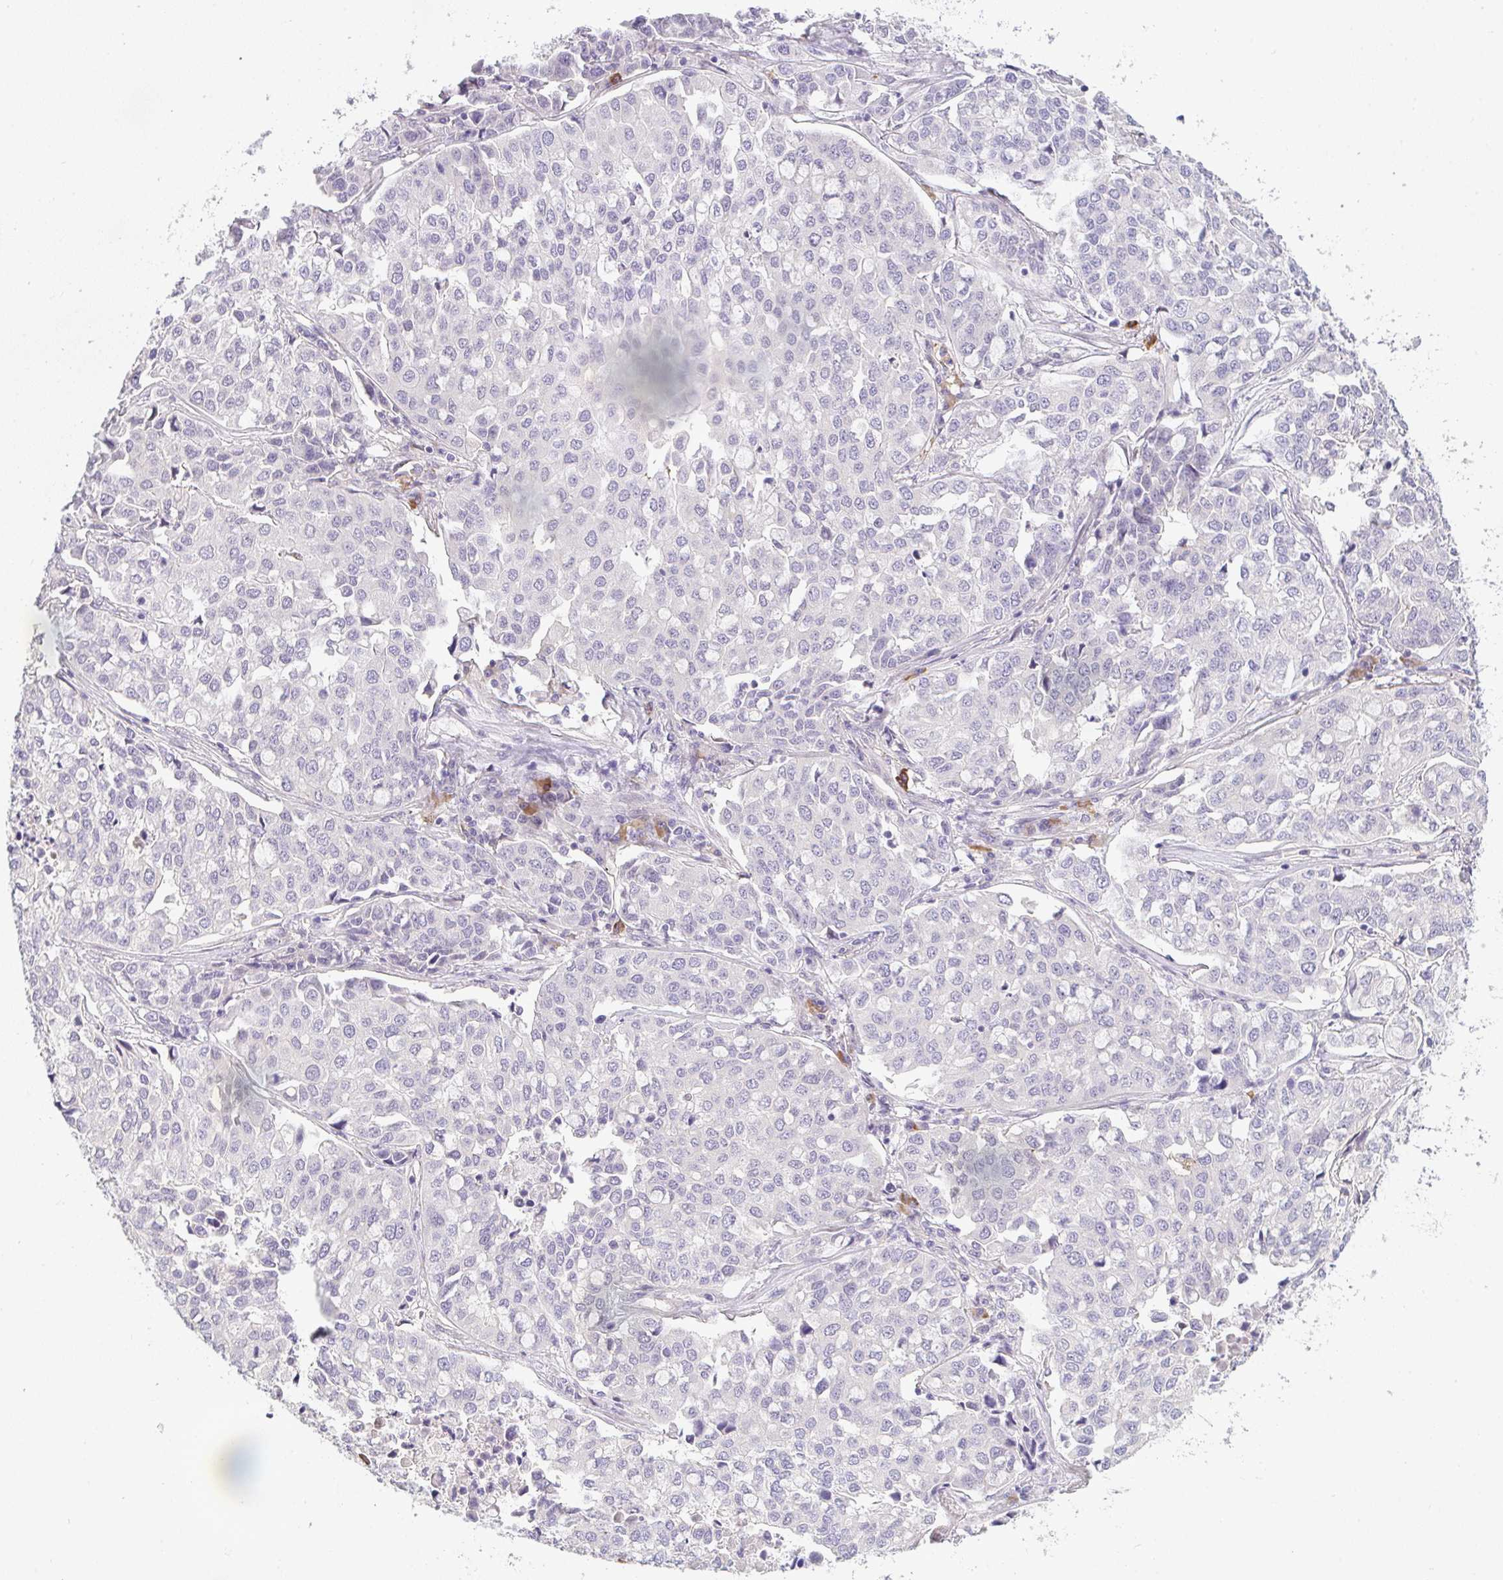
{"staining": {"intensity": "negative", "quantity": "none", "location": "none"}, "tissue": "lung cancer", "cell_type": "Tumor cells", "image_type": "cancer", "snomed": [{"axis": "morphology", "description": "Adenocarcinoma, NOS"}, {"axis": "morphology", "description": "Adenocarcinoma, metastatic, NOS"}, {"axis": "topography", "description": "Lymph node"}, {"axis": "topography", "description": "Lung"}], "caption": "The image displays no significant staining in tumor cells of adenocarcinoma (lung).", "gene": "TNFRSF10A", "patient": {"sex": "female", "age": 65}}